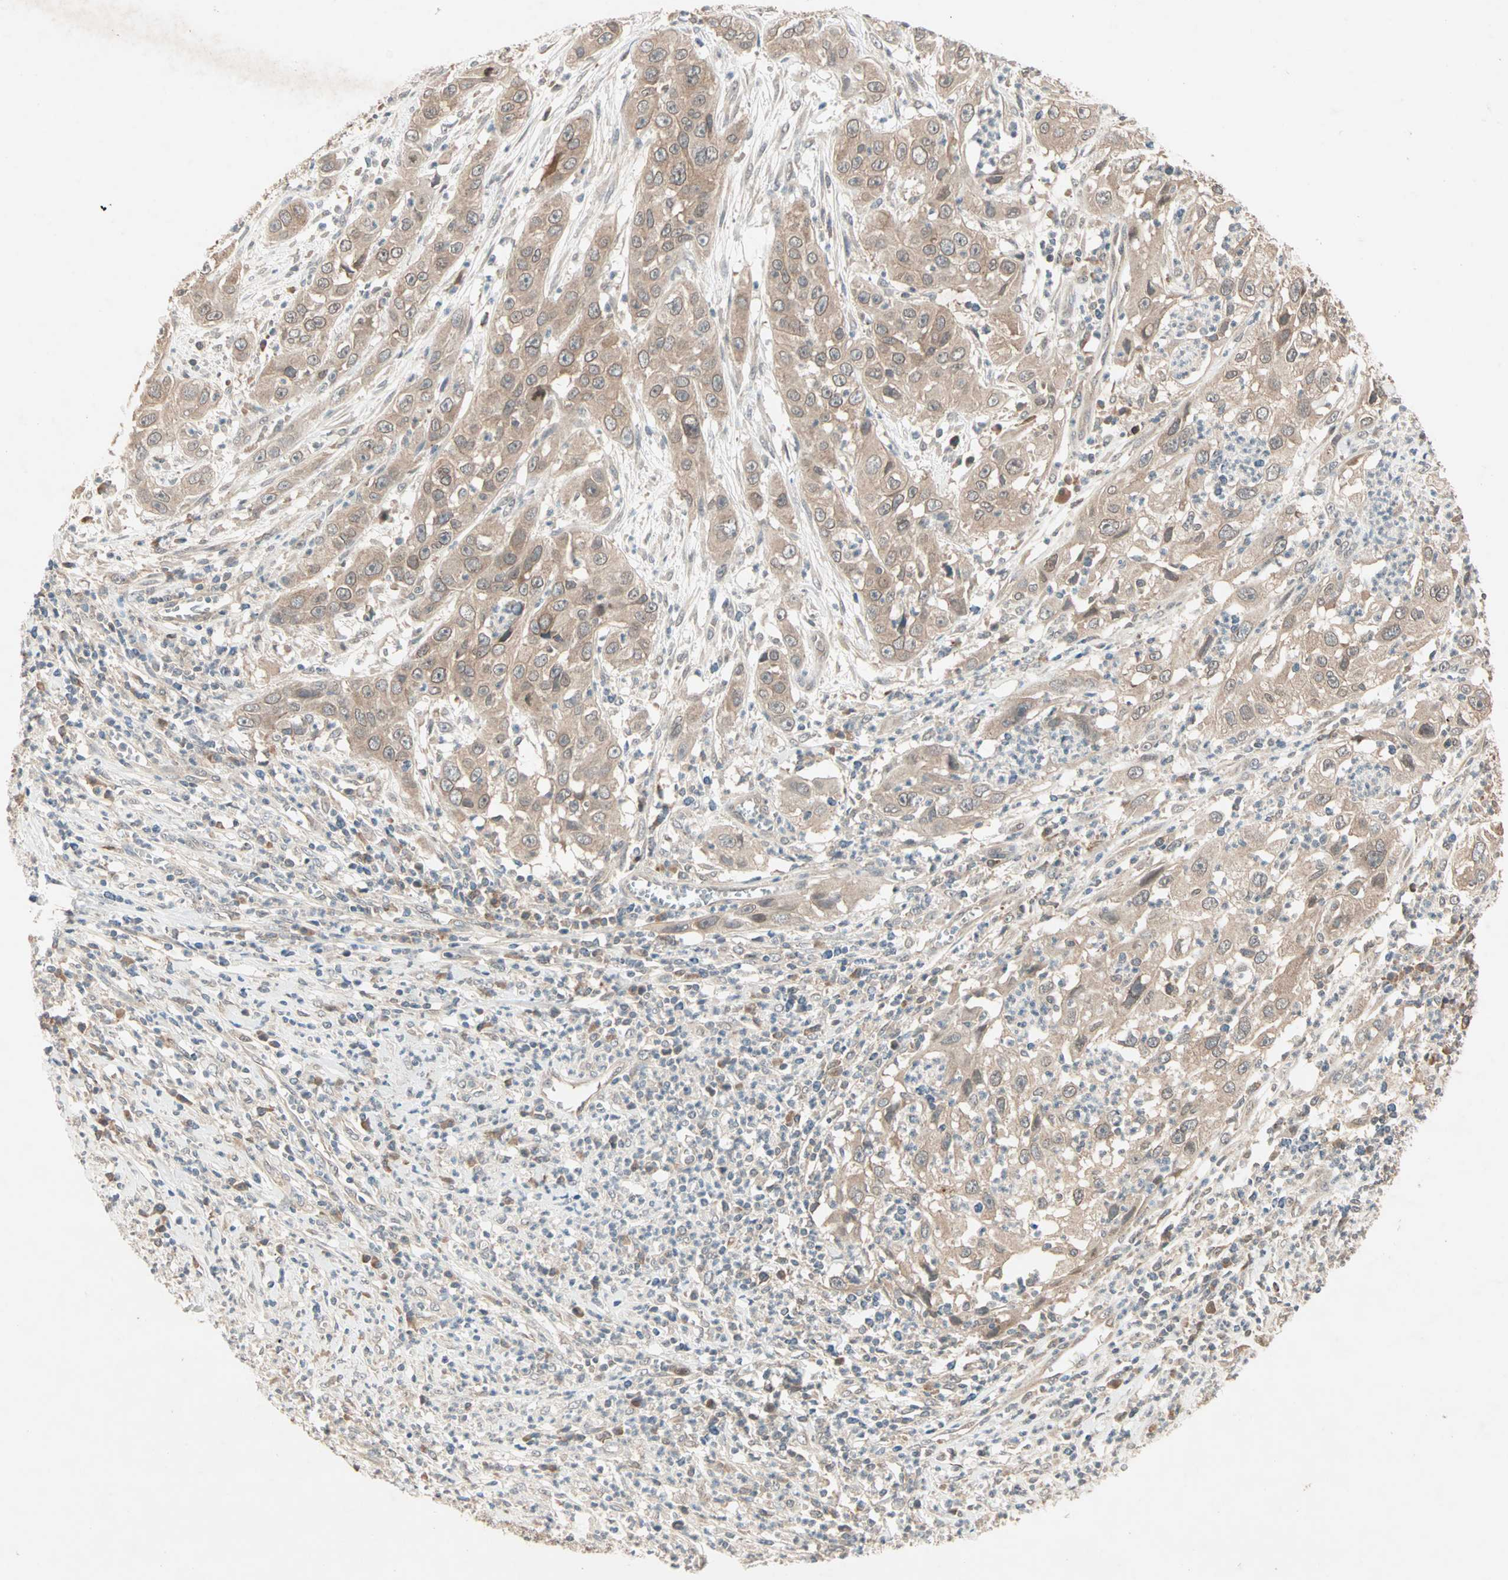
{"staining": {"intensity": "moderate", "quantity": ">75%", "location": "cytoplasmic/membranous"}, "tissue": "cervical cancer", "cell_type": "Tumor cells", "image_type": "cancer", "snomed": [{"axis": "morphology", "description": "Squamous cell carcinoma, NOS"}, {"axis": "topography", "description": "Cervix"}], "caption": "A brown stain highlights moderate cytoplasmic/membranous expression of a protein in cervical cancer tumor cells.", "gene": "TTF2", "patient": {"sex": "female", "age": 32}}